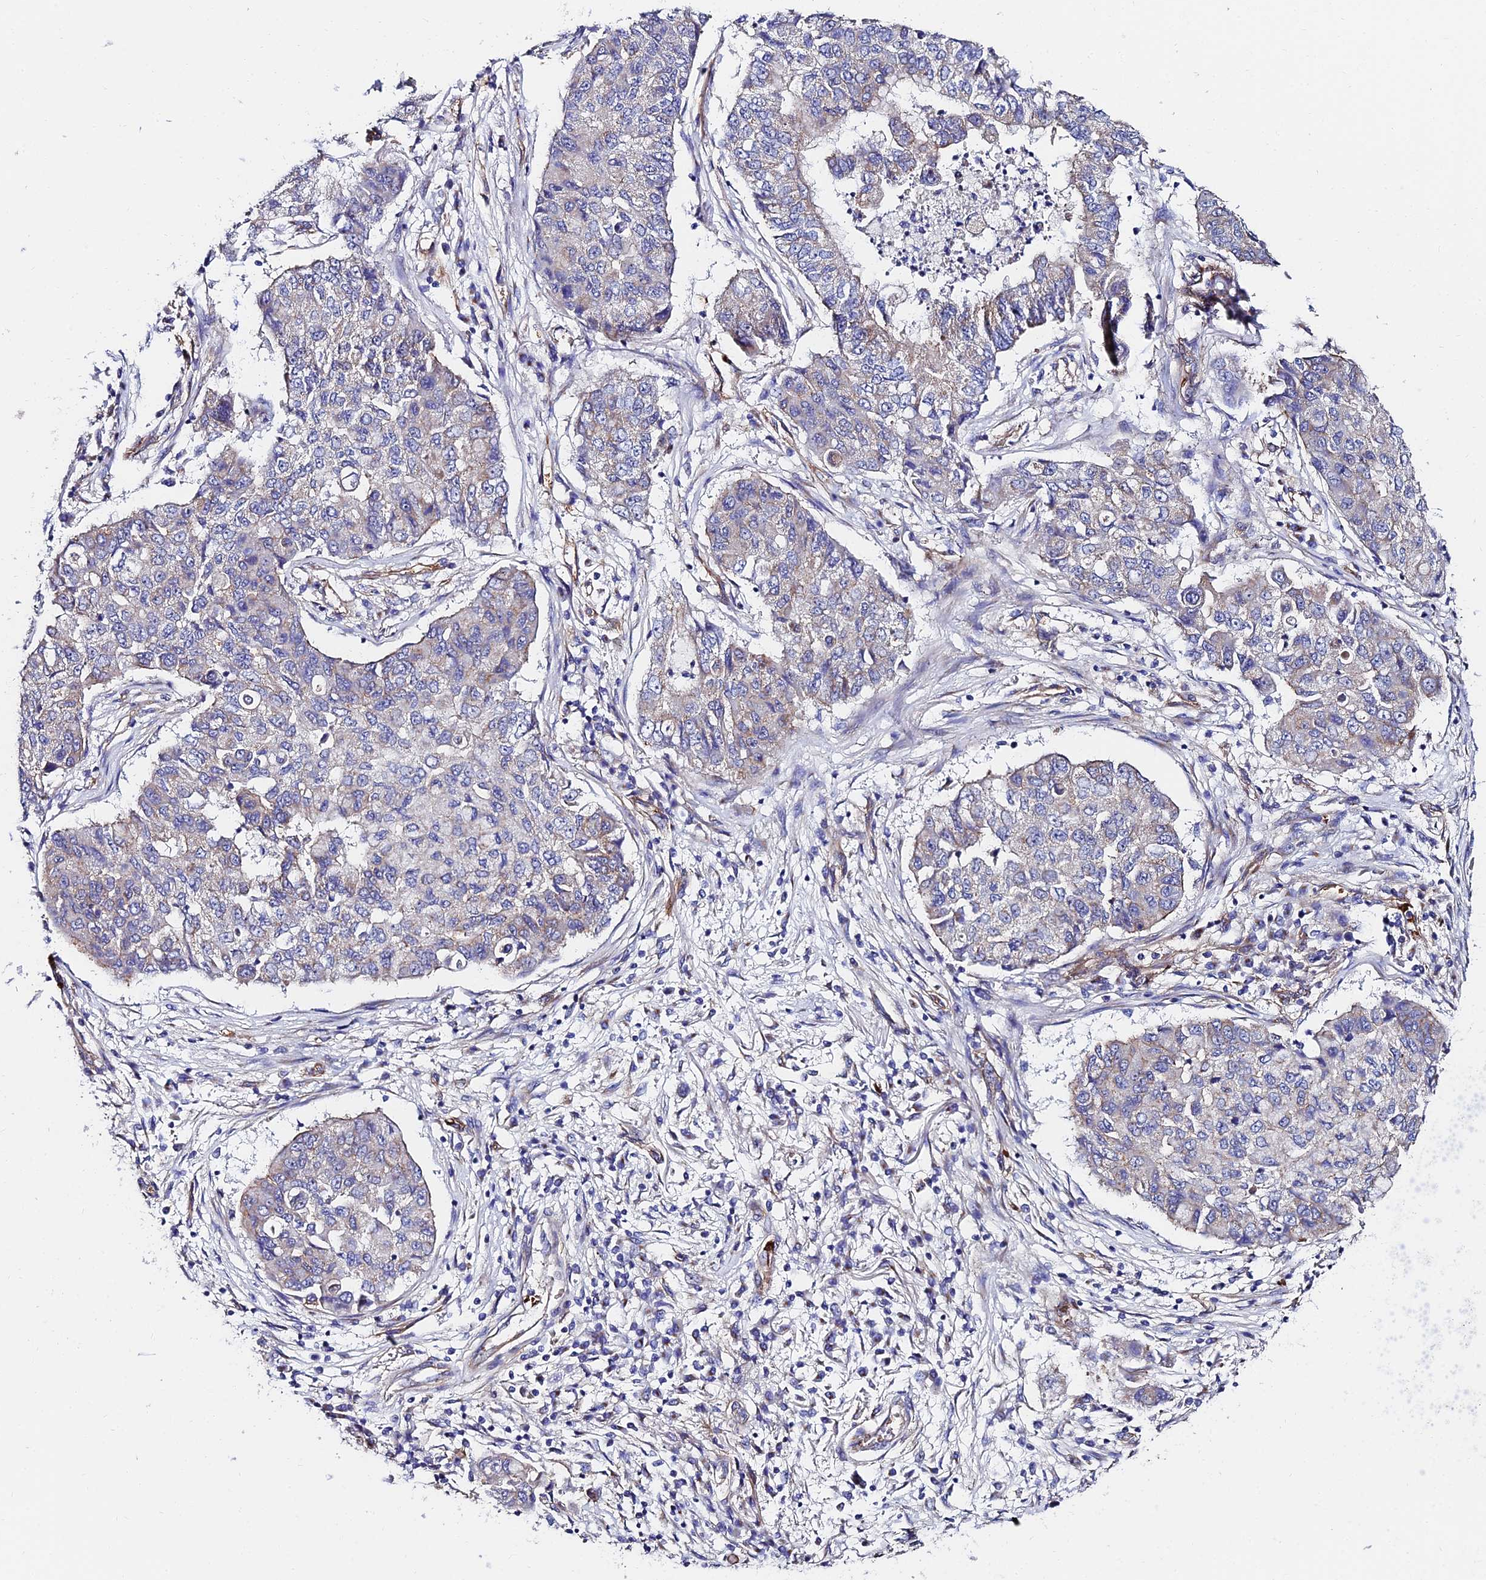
{"staining": {"intensity": "negative", "quantity": "none", "location": "none"}, "tissue": "lung cancer", "cell_type": "Tumor cells", "image_type": "cancer", "snomed": [{"axis": "morphology", "description": "Squamous cell carcinoma, NOS"}, {"axis": "topography", "description": "Lung"}], "caption": "Lung cancer stained for a protein using immunohistochemistry (IHC) displays no expression tumor cells.", "gene": "ADGRF3", "patient": {"sex": "male", "age": 74}}